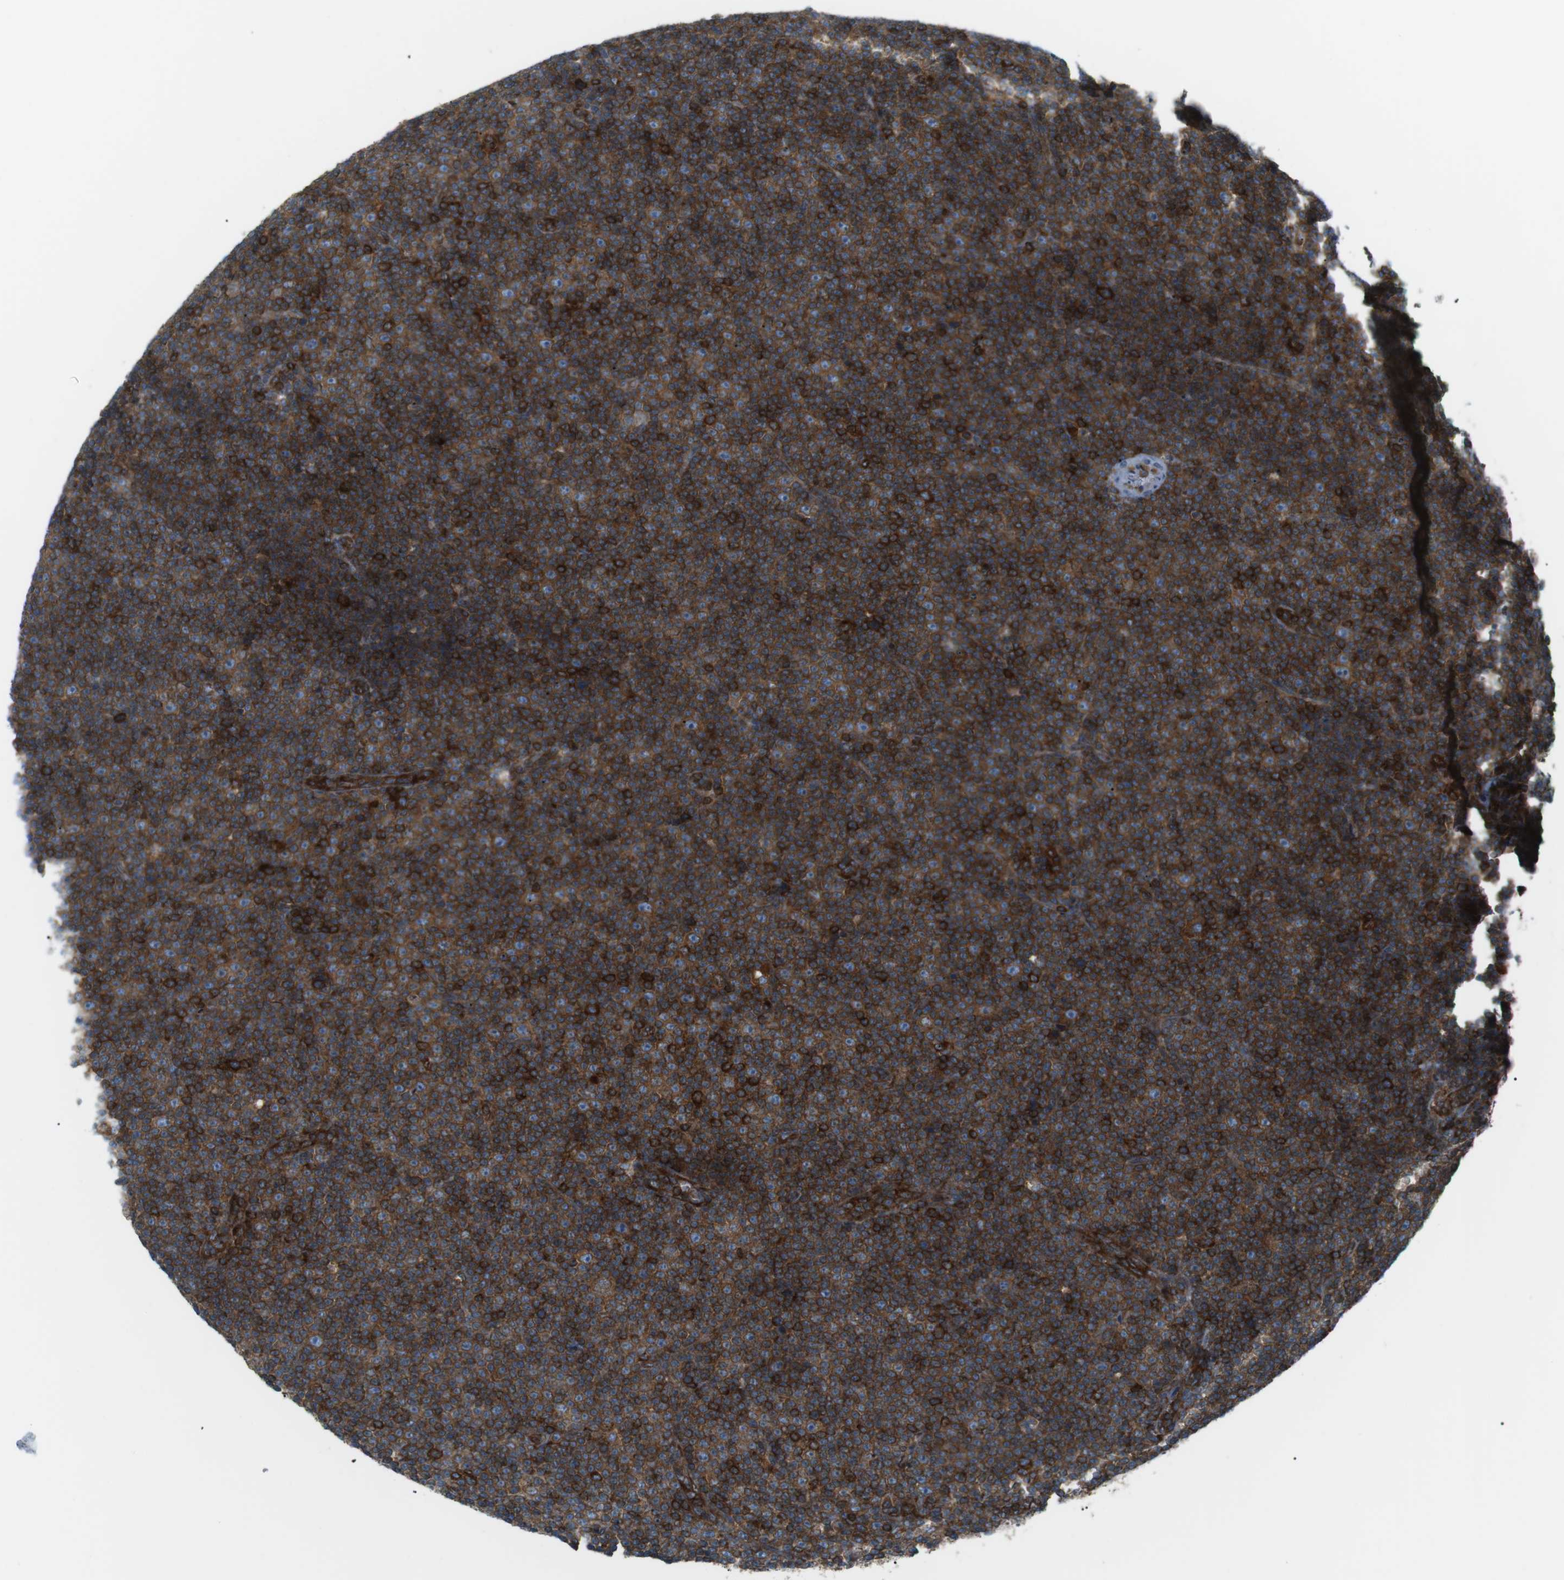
{"staining": {"intensity": "strong", "quantity": ">75%", "location": "cytoplasmic/membranous"}, "tissue": "lymphoma", "cell_type": "Tumor cells", "image_type": "cancer", "snomed": [{"axis": "morphology", "description": "Malignant lymphoma, non-Hodgkin's type, Low grade"}, {"axis": "topography", "description": "Lymph node"}], "caption": "Strong cytoplasmic/membranous expression is identified in approximately >75% of tumor cells in low-grade malignant lymphoma, non-Hodgkin's type. The staining was performed using DAB to visualize the protein expression in brown, while the nuclei were stained in blue with hematoxylin (Magnification: 20x).", "gene": "FLII", "patient": {"sex": "female", "age": 67}}